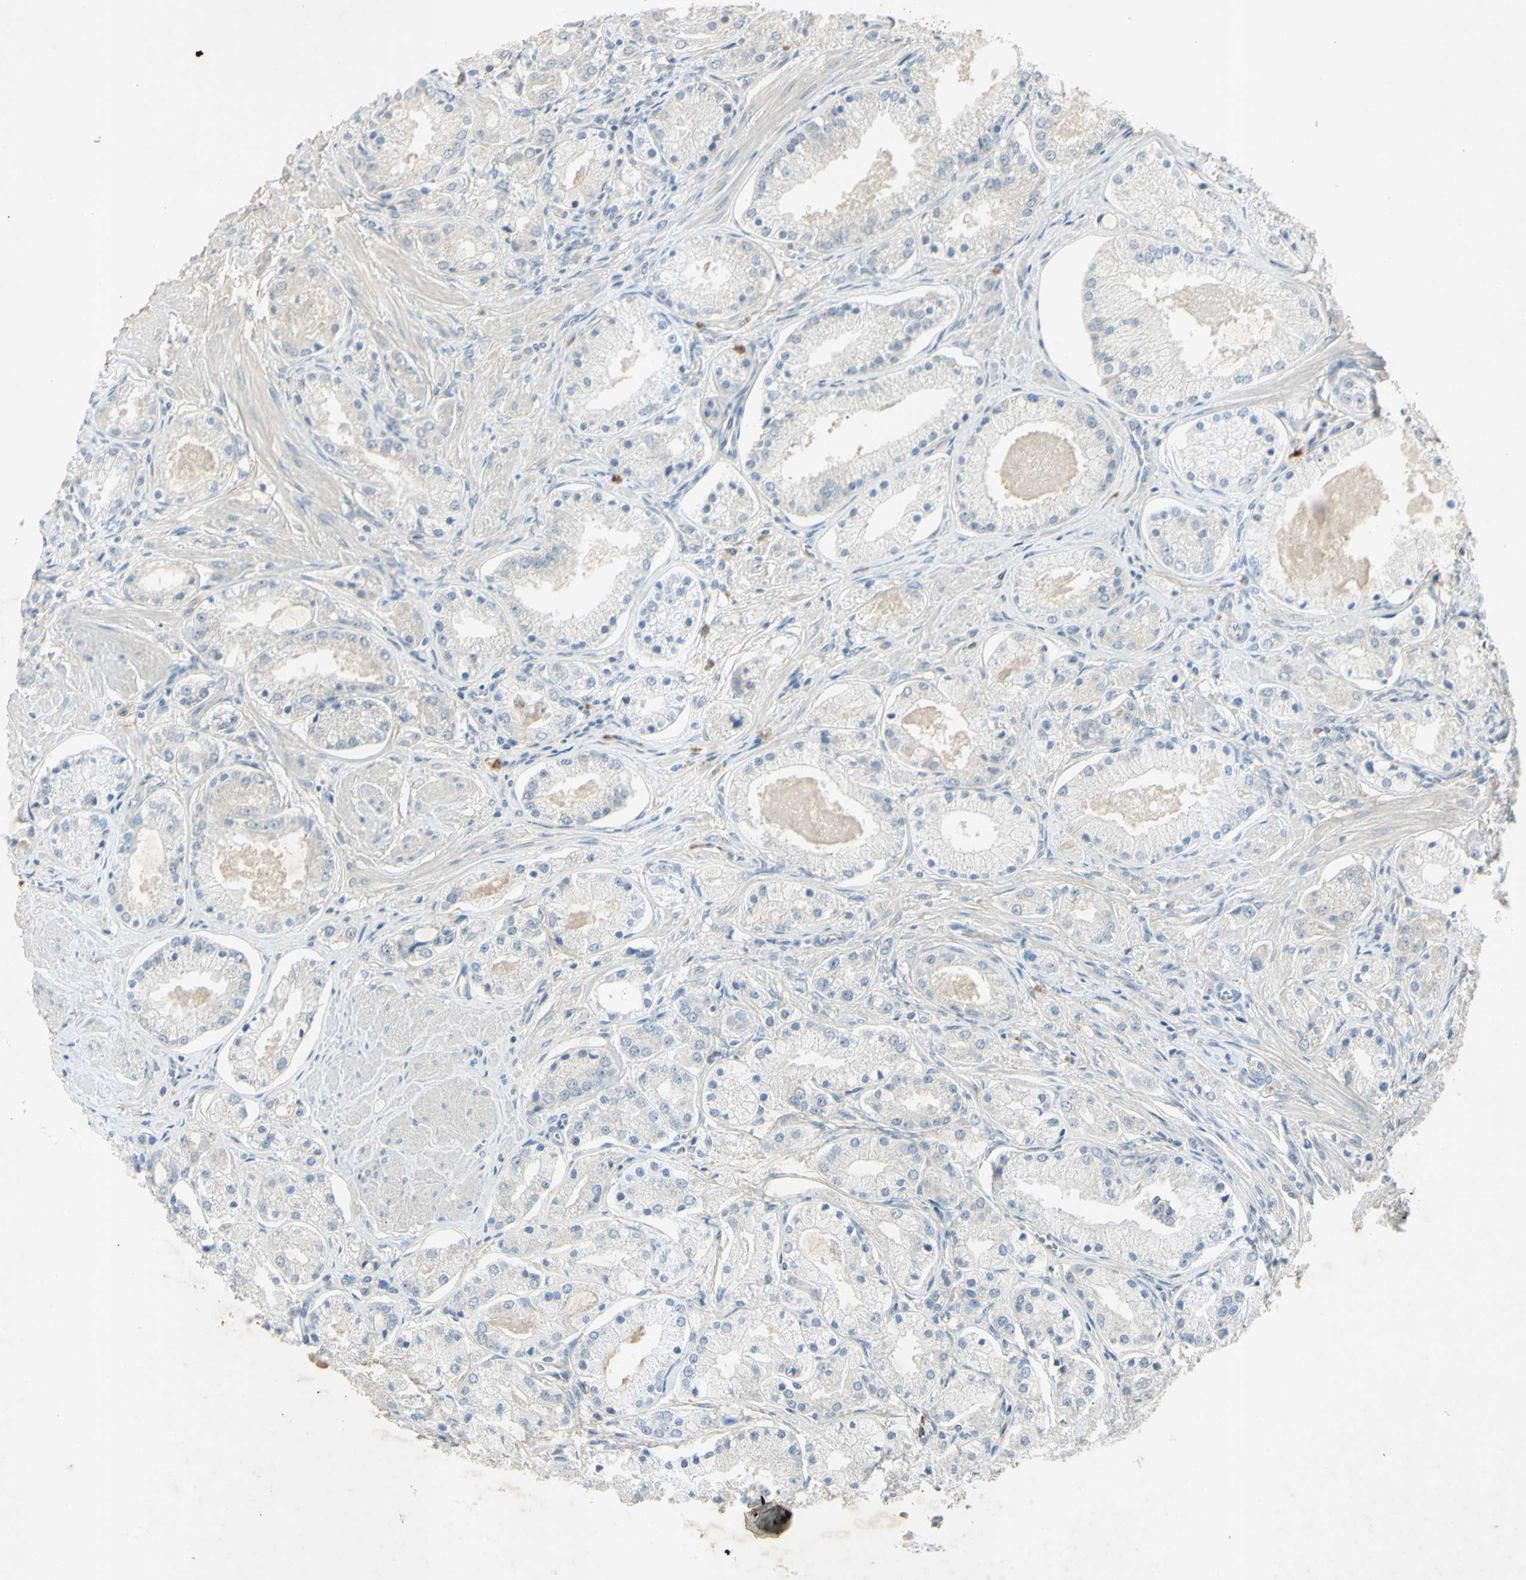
{"staining": {"intensity": "negative", "quantity": "none", "location": "none"}, "tissue": "prostate cancer", "cell_type": "Tumor cells", "image_type": "cancer", "snomed": [{"axis": "morphology", "description": "Adenocarcinoma, High grade"}, {"axis": "topography", "description": "Prostate"}], "caption": "Immunohistochemical staining of prostate high-grade adenocarcinoma shows no significant staining in tumor cells.", "gene": "AATK", "patient": {"sex": "male", "age": 66}}